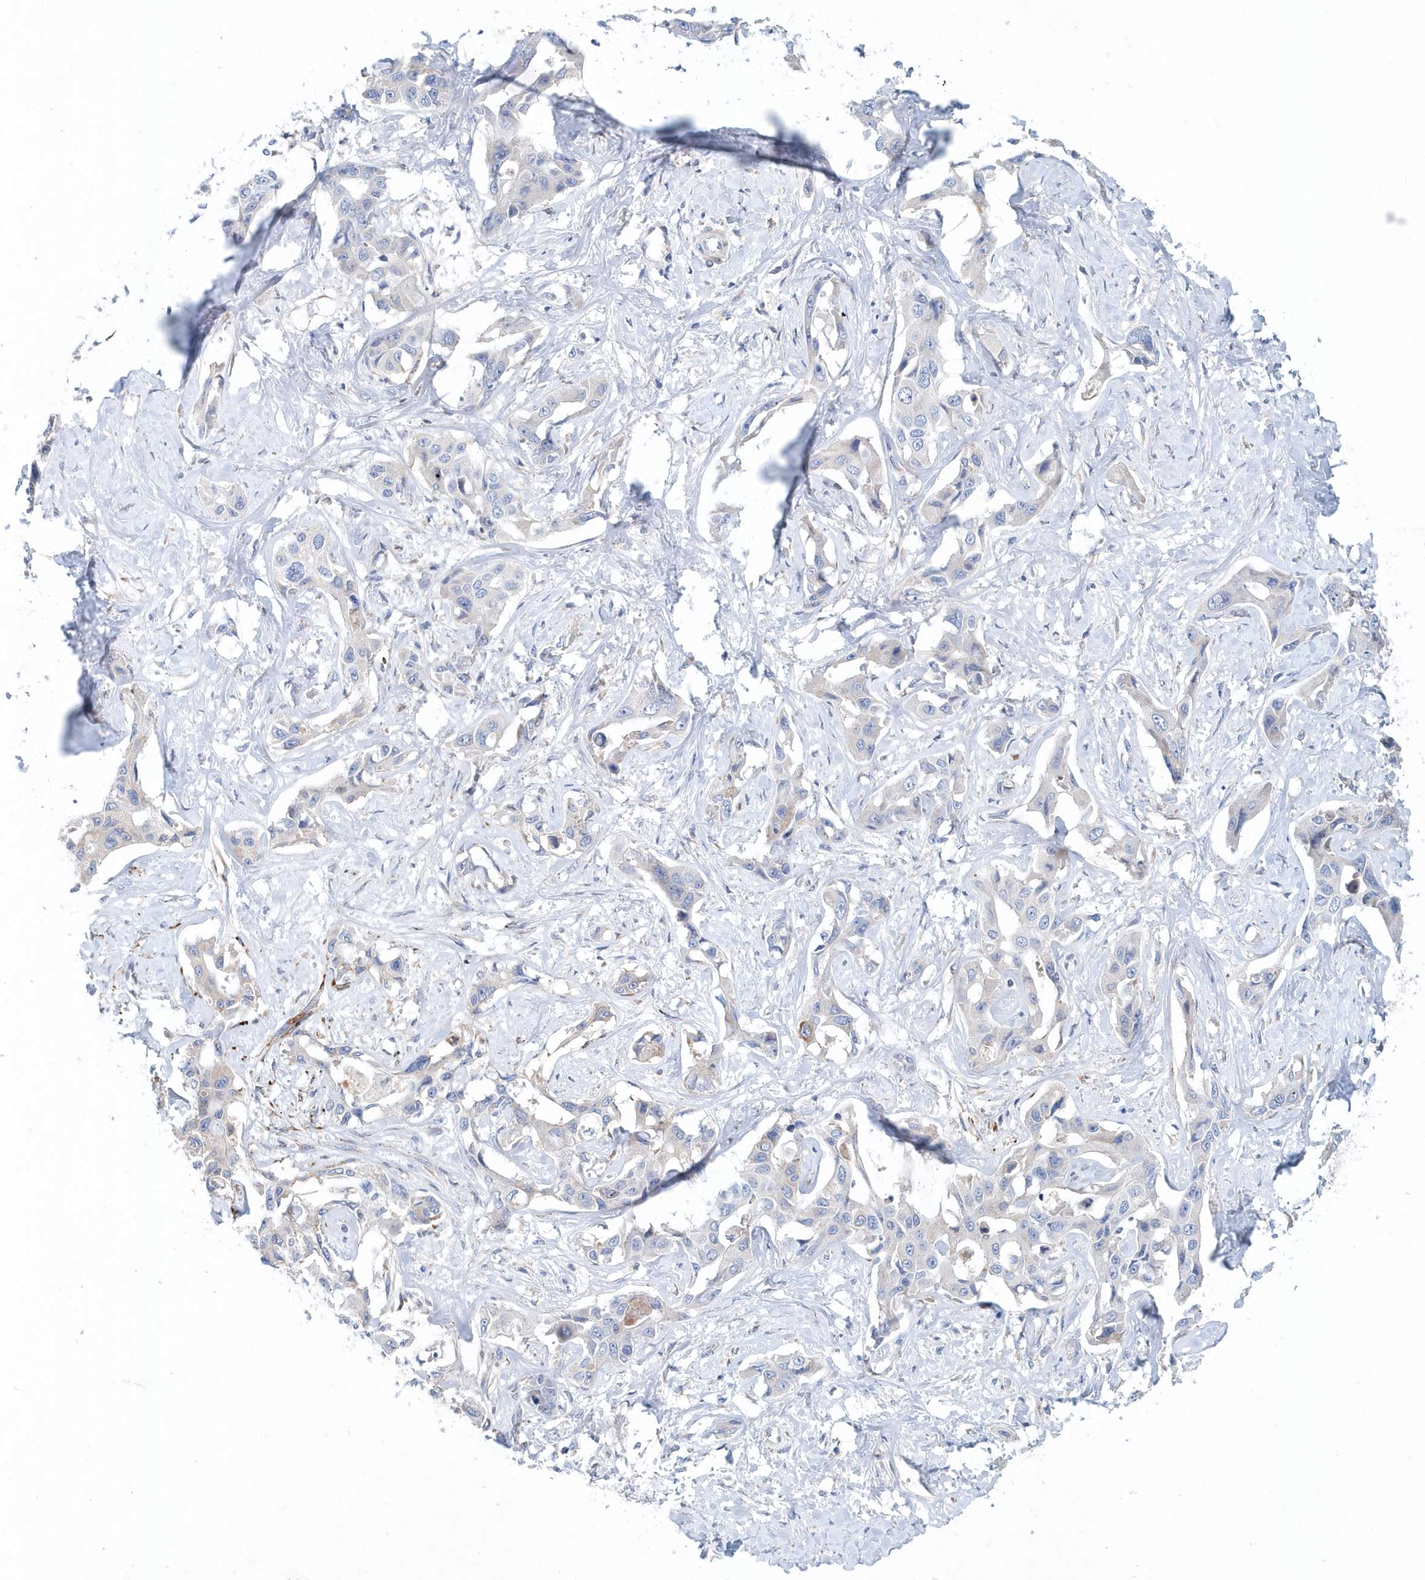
{"staining": {"intensity": "negative", "quantity": "none", "location": "none"}, "tissue": "liver cancer", "cell_type": "Tumor cells", "image_type": "cancer", "snomed": [{"axis": "morphology", "description": "Cholangiocarcinoma"}, {"axis": "topography", "description": "Liver"}], "caption": "This image is of liver cancer stained with immunohistochemistry to label a protein in brown with the nuclei are counter-stained blue. There is no positivity in tumor cells.", "gene": "PFN2", "patient": {"sex": "male", "age": 59}}